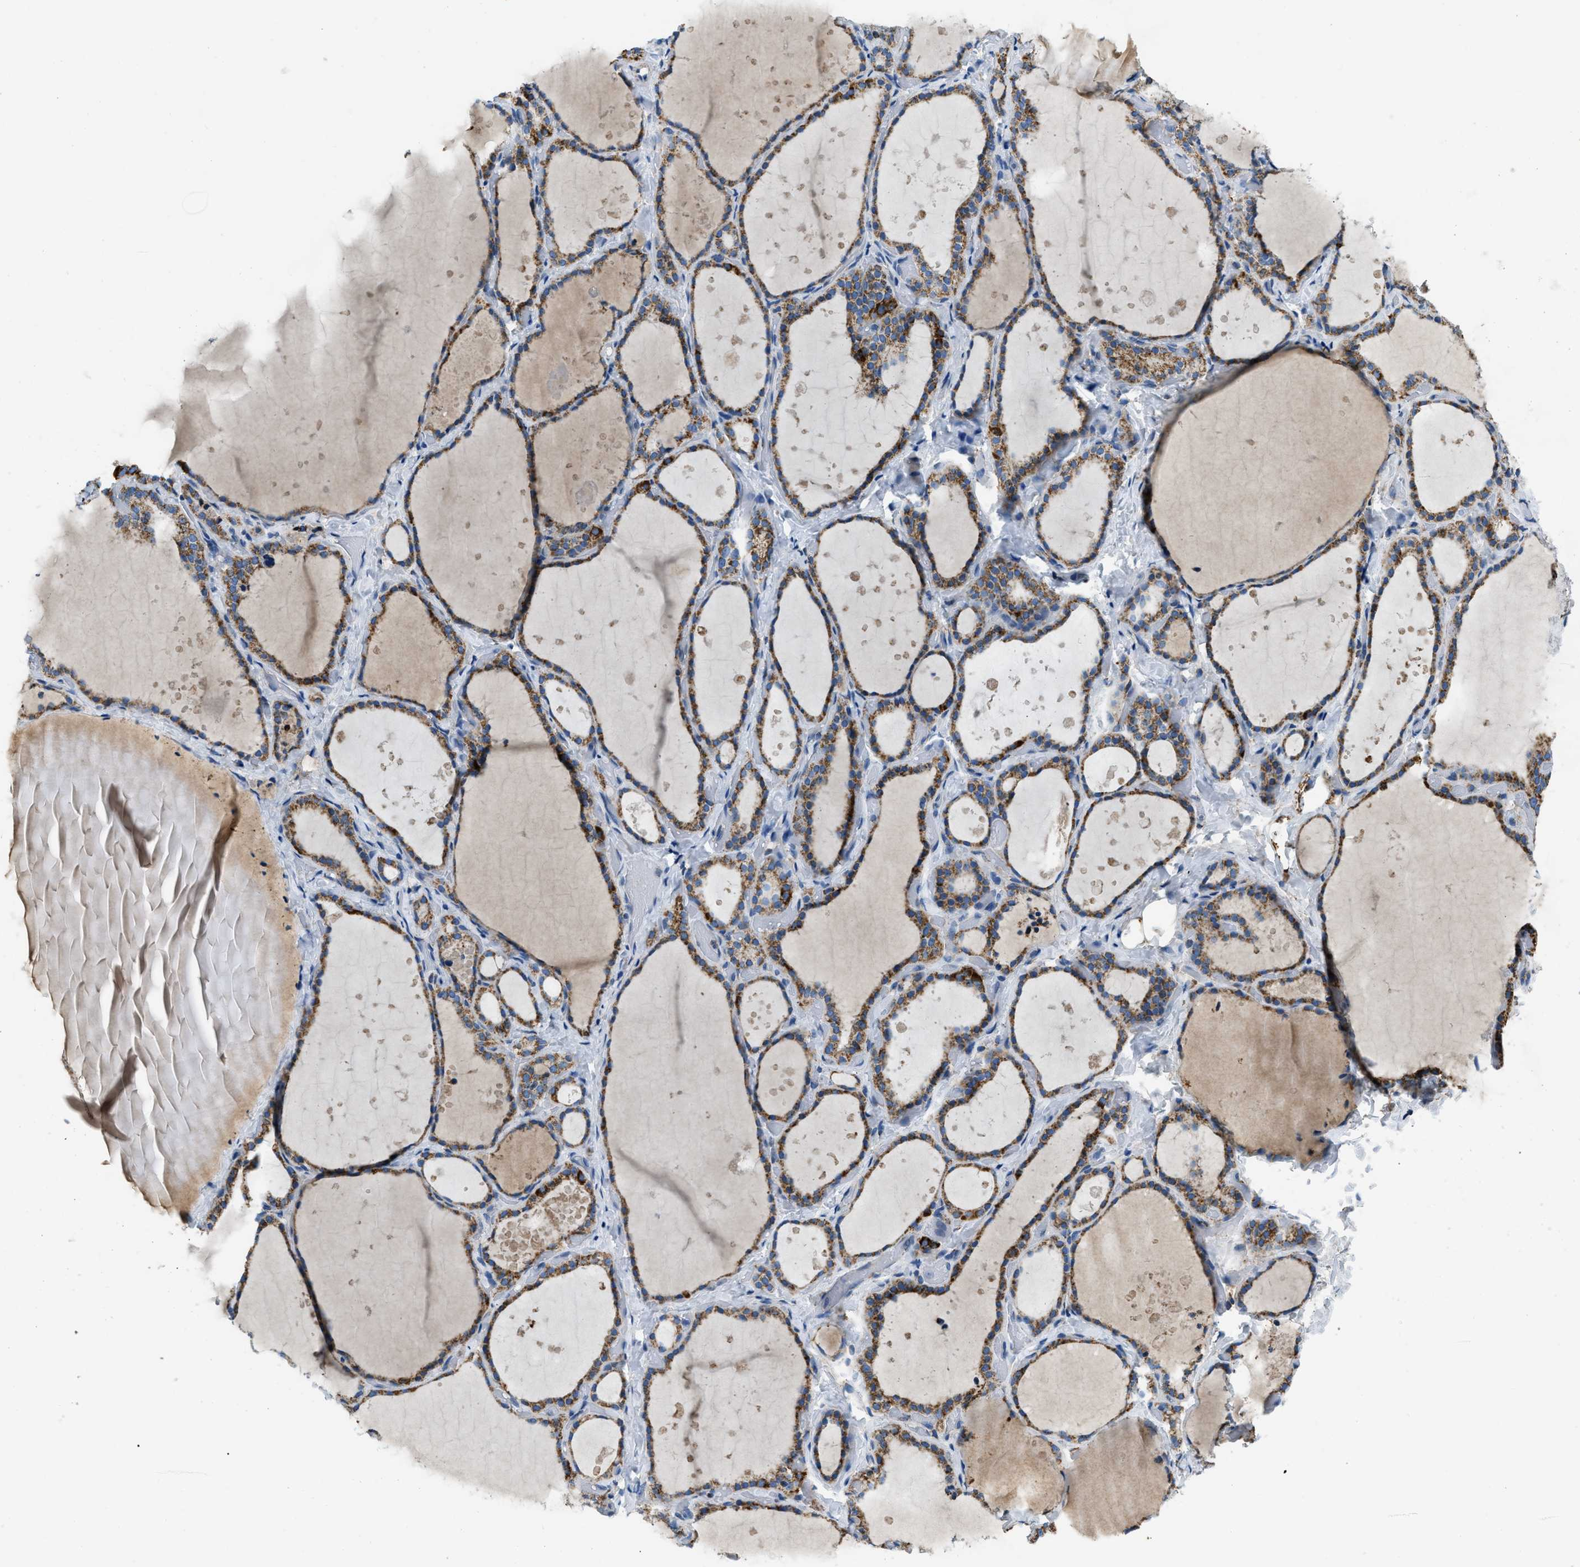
{"staining": {"intensity": "moderate", "quantity": ">75%", "location": "cytoplasmic/membranous"}, "tissue": "thyroid gland", "cell_type": "Glandular cells", "image_type": "normal", "snomed": [{"axis": "morphology", "description": "Normal tissue, NOS"}, {"axis": "topography", "description": "Thyroid gland"}], "caption": "Human thyroid gland stained with a brown dye displays moderate cytoplasmic/membranous positive expression in about >75% of glandular cells.", "gene": "ACADVL", "patient": {"sex": "female", "age": 44}}